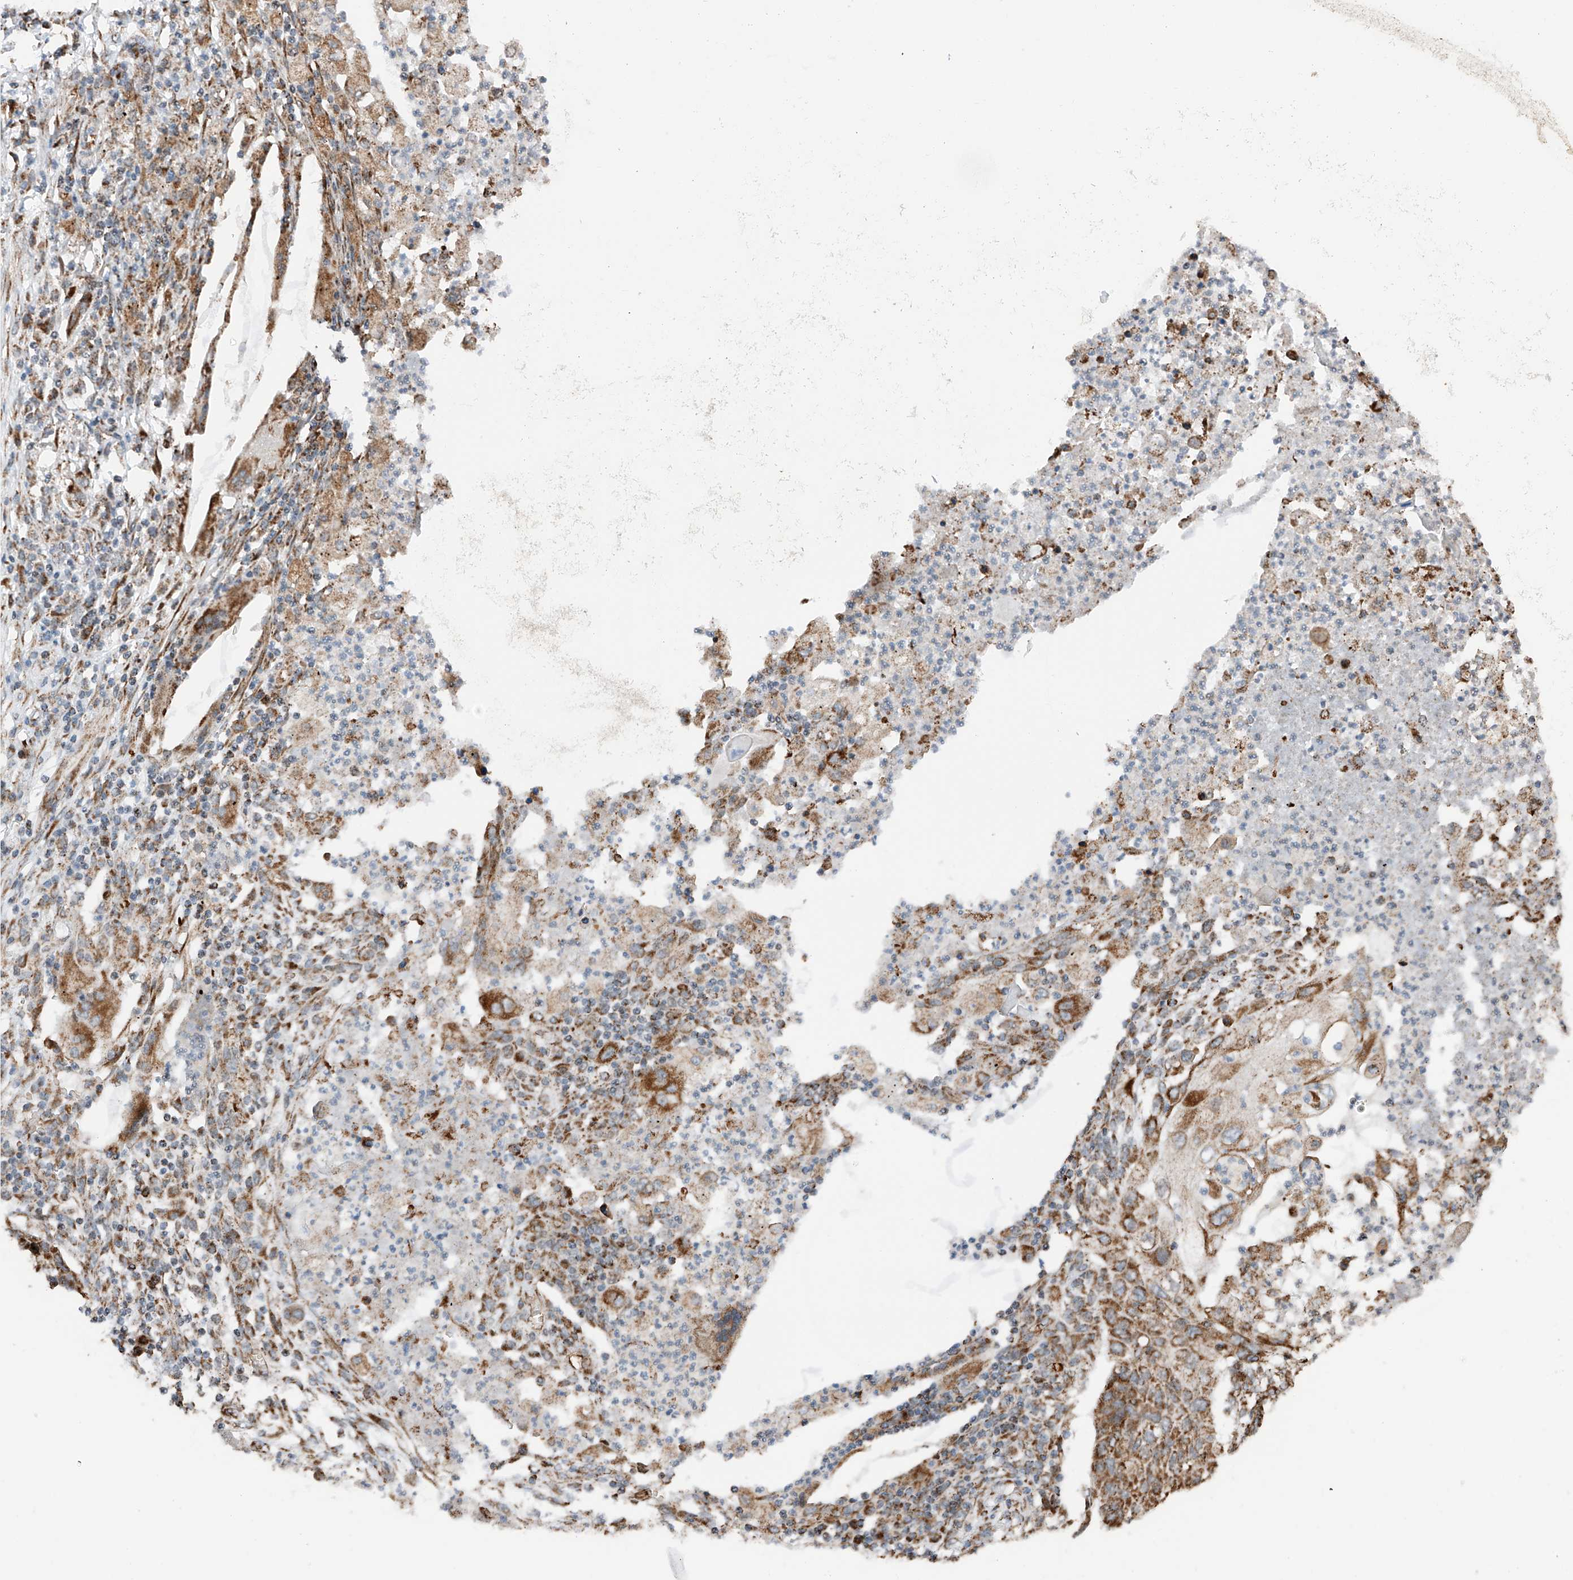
{"staining": {"intensity": "moderate", "quantity": ">75%", "location": "cytoplasmic/membranous"}, "tissue": "lung cancer", "cell_type": "Tumor cells", "image_type": "cancer", "snomed": [{"axis": "morphology", "description": "Squamous cell carcinoma, NOS"}, {"axis": "topography", "description": "Lung"}], "caption": "Immunohistochemistry (DAB (3,3'-diaminobenzidine)) staining of lung squamous cell carcinoma demonstrates moderate cytoplasmic/membranous protein staining in approximately >75% of tumor cells.", "gene": "ZSCAN29", "patient": {"sex": "female", "age": 63}}